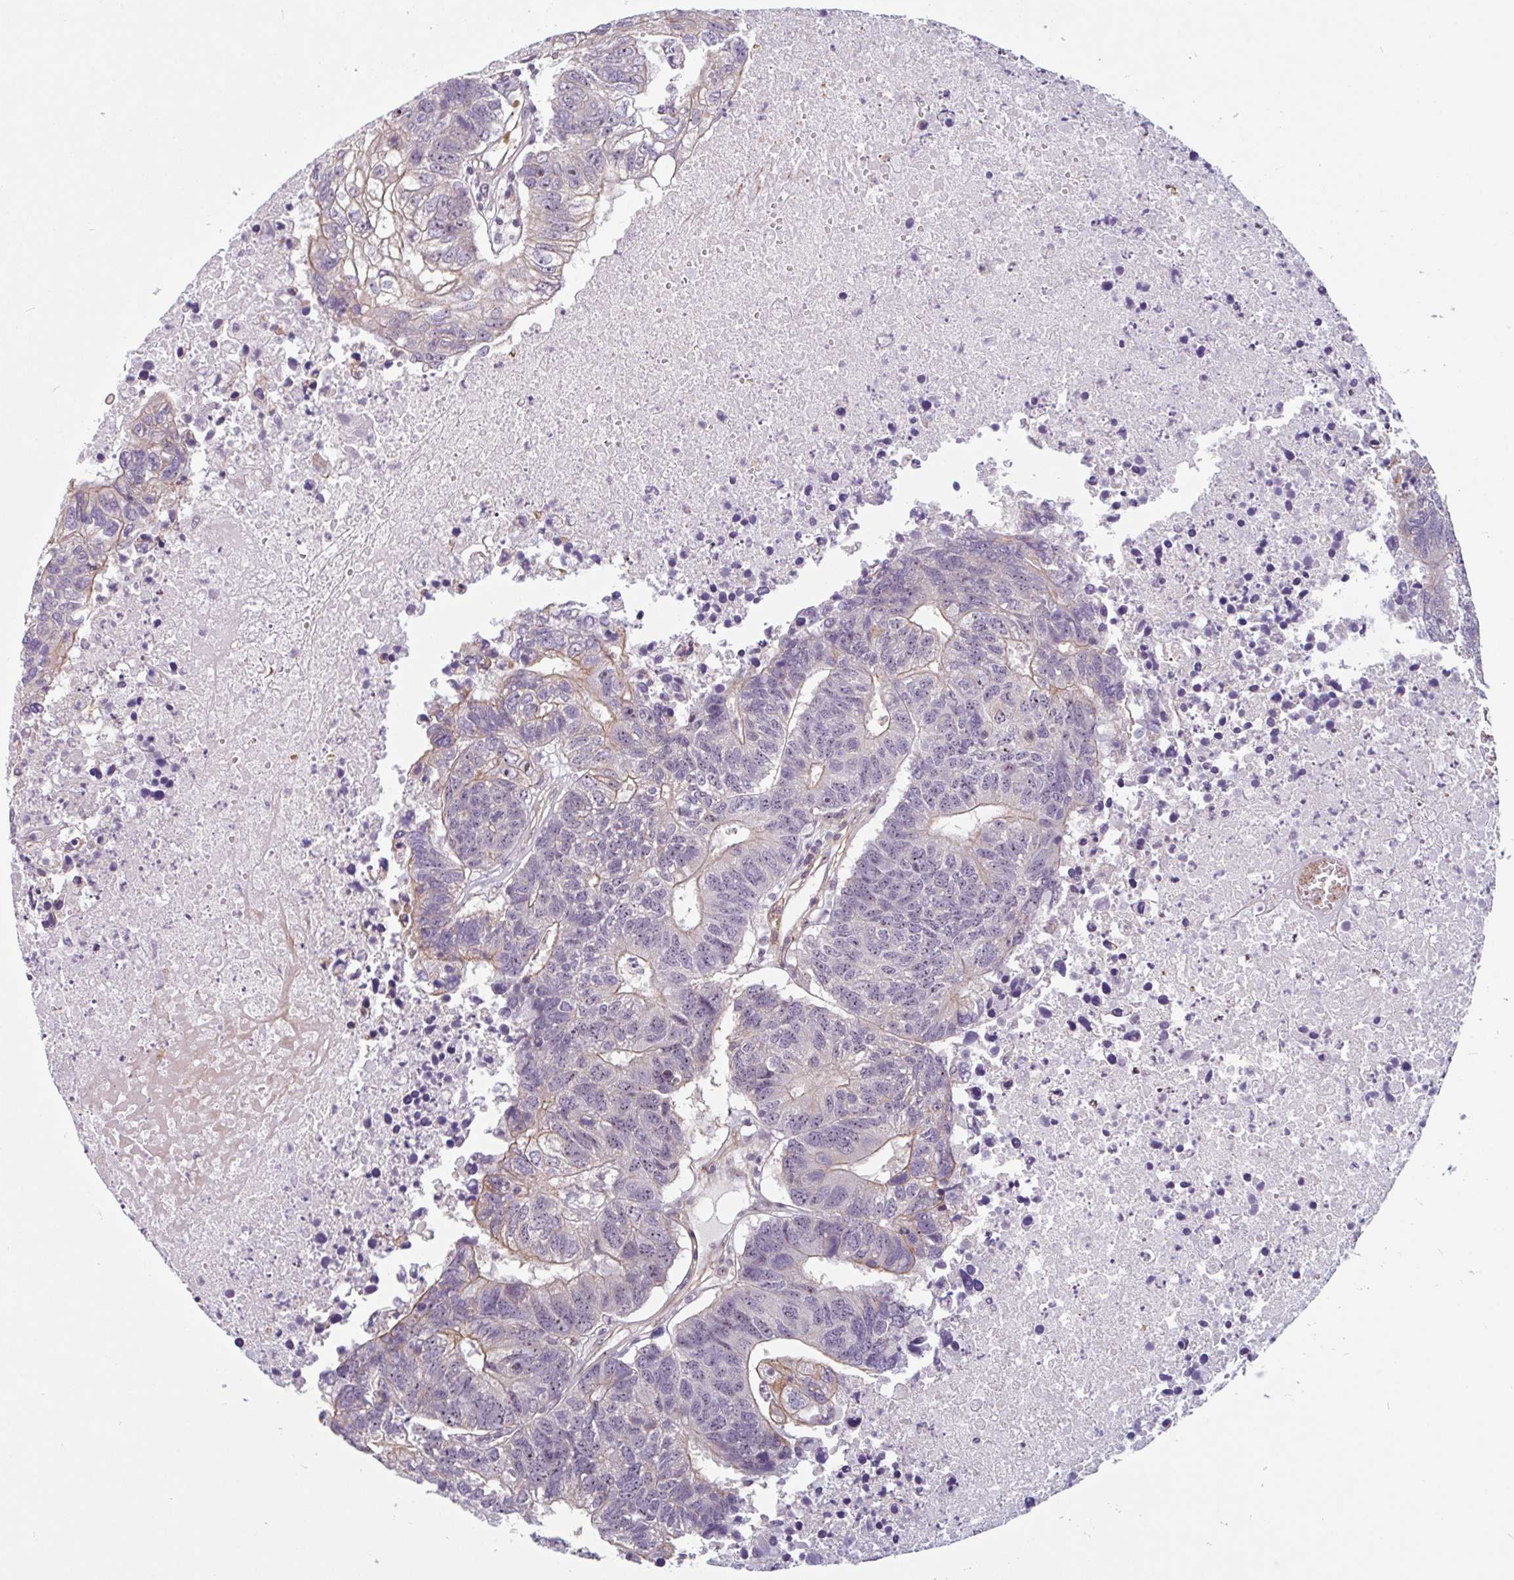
{"staining": {"intensity": "weak", "quantity": "<25%", "location": "cytoplasmic/membranous"}, "tissue": "colorectal cancer", "cell_type": "Tumor cells", "image_type": "cancer", "snomed": [{"axis": "morphology", "description": "Adenocarcinoma, NOS"}, {"axis": "topography", "description": "Colon"}], "caption": "Tumor cells show no significant protein staining in colorectal cancer.", "gene": "TMEM119", "patient": {"sex": "female", "age": 48}}